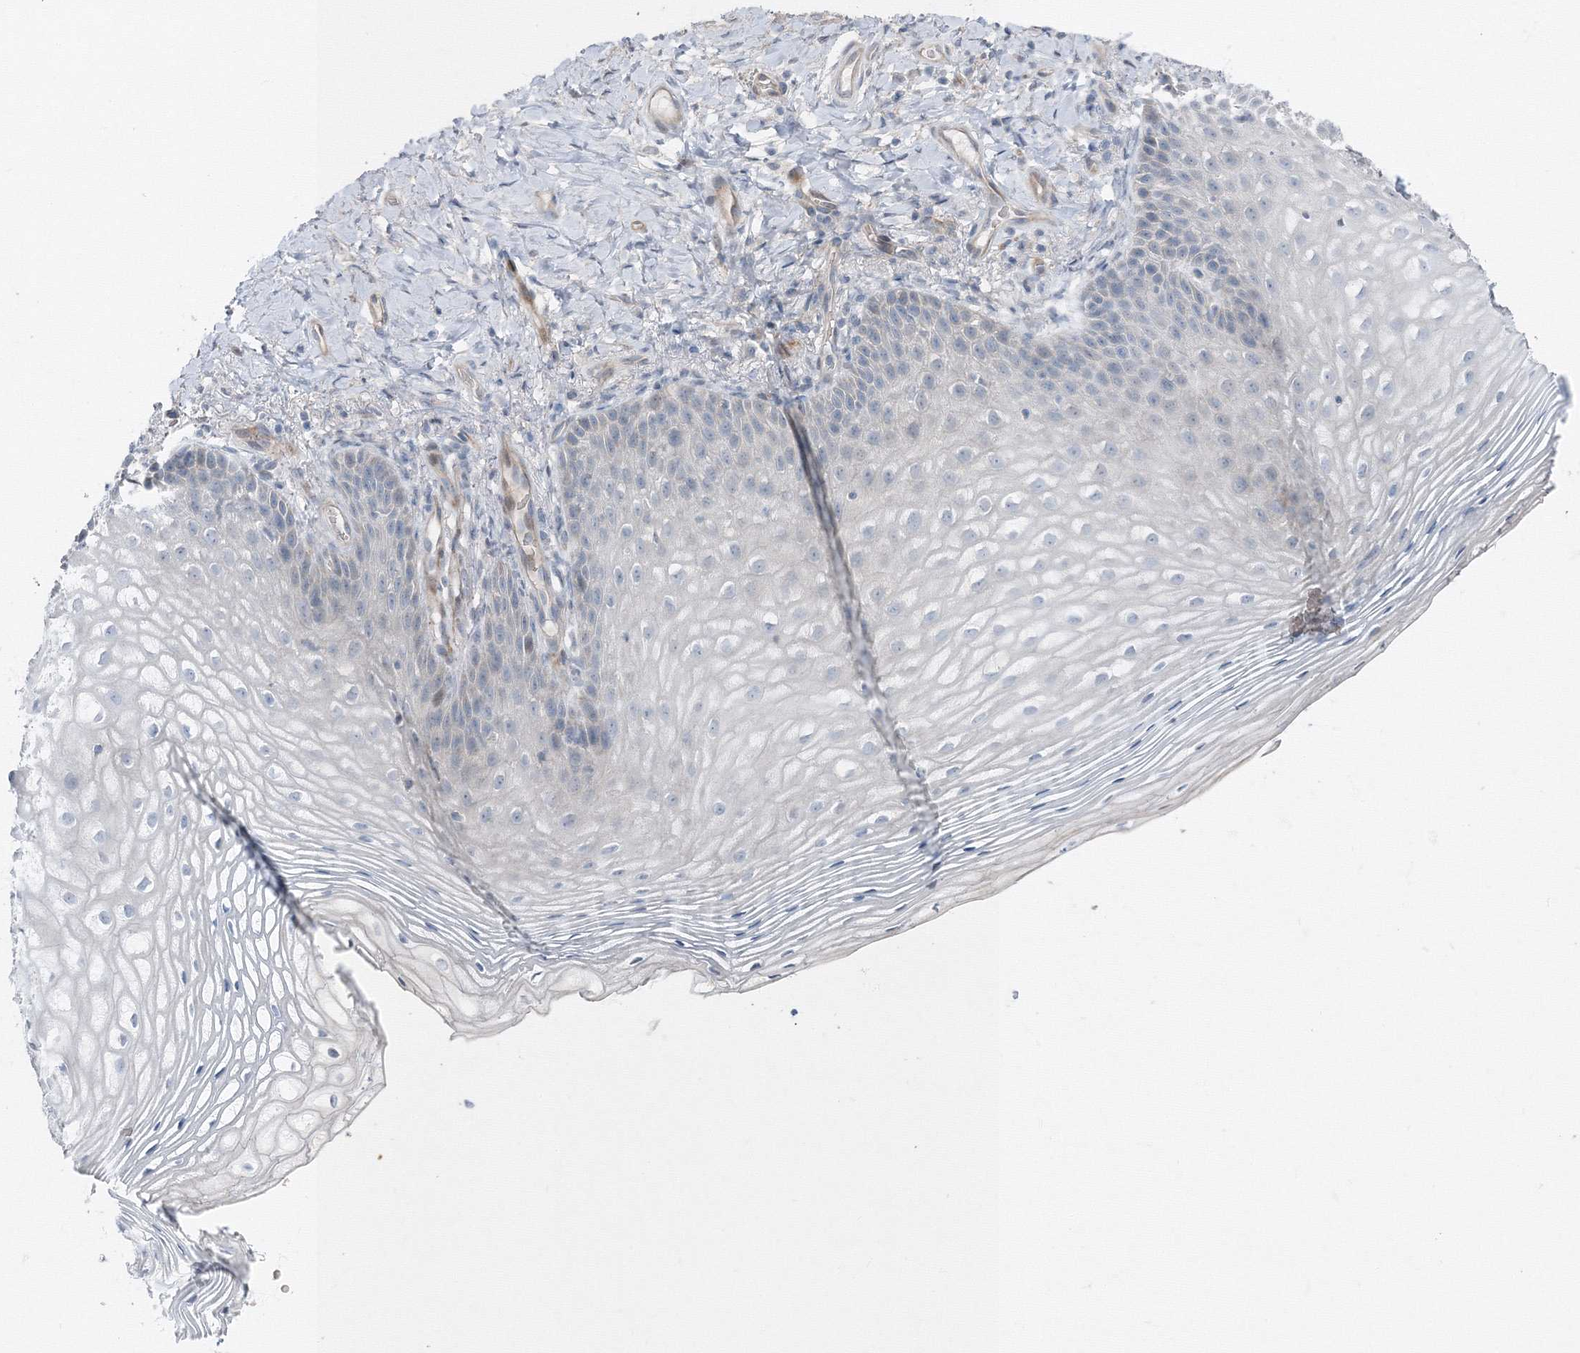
{"staining": {"intensity": "negative", "quantity": "none", "location": "none"}, "tissue": "vagina", "cell_type": "Squamous epithelial cells", "image_type": "normal", "snomed": [{"axis": "morphology", "description": "Normal tissue, NOS"}, {"axis": "topography", "description": "Vagina"}], "caption": "DAB immunohistochemical staining of benign human vagina shows no significant staining in squamous epithelial cells.", "gene": "AASDH", "patient": {"sex": "female", "age": 60}}